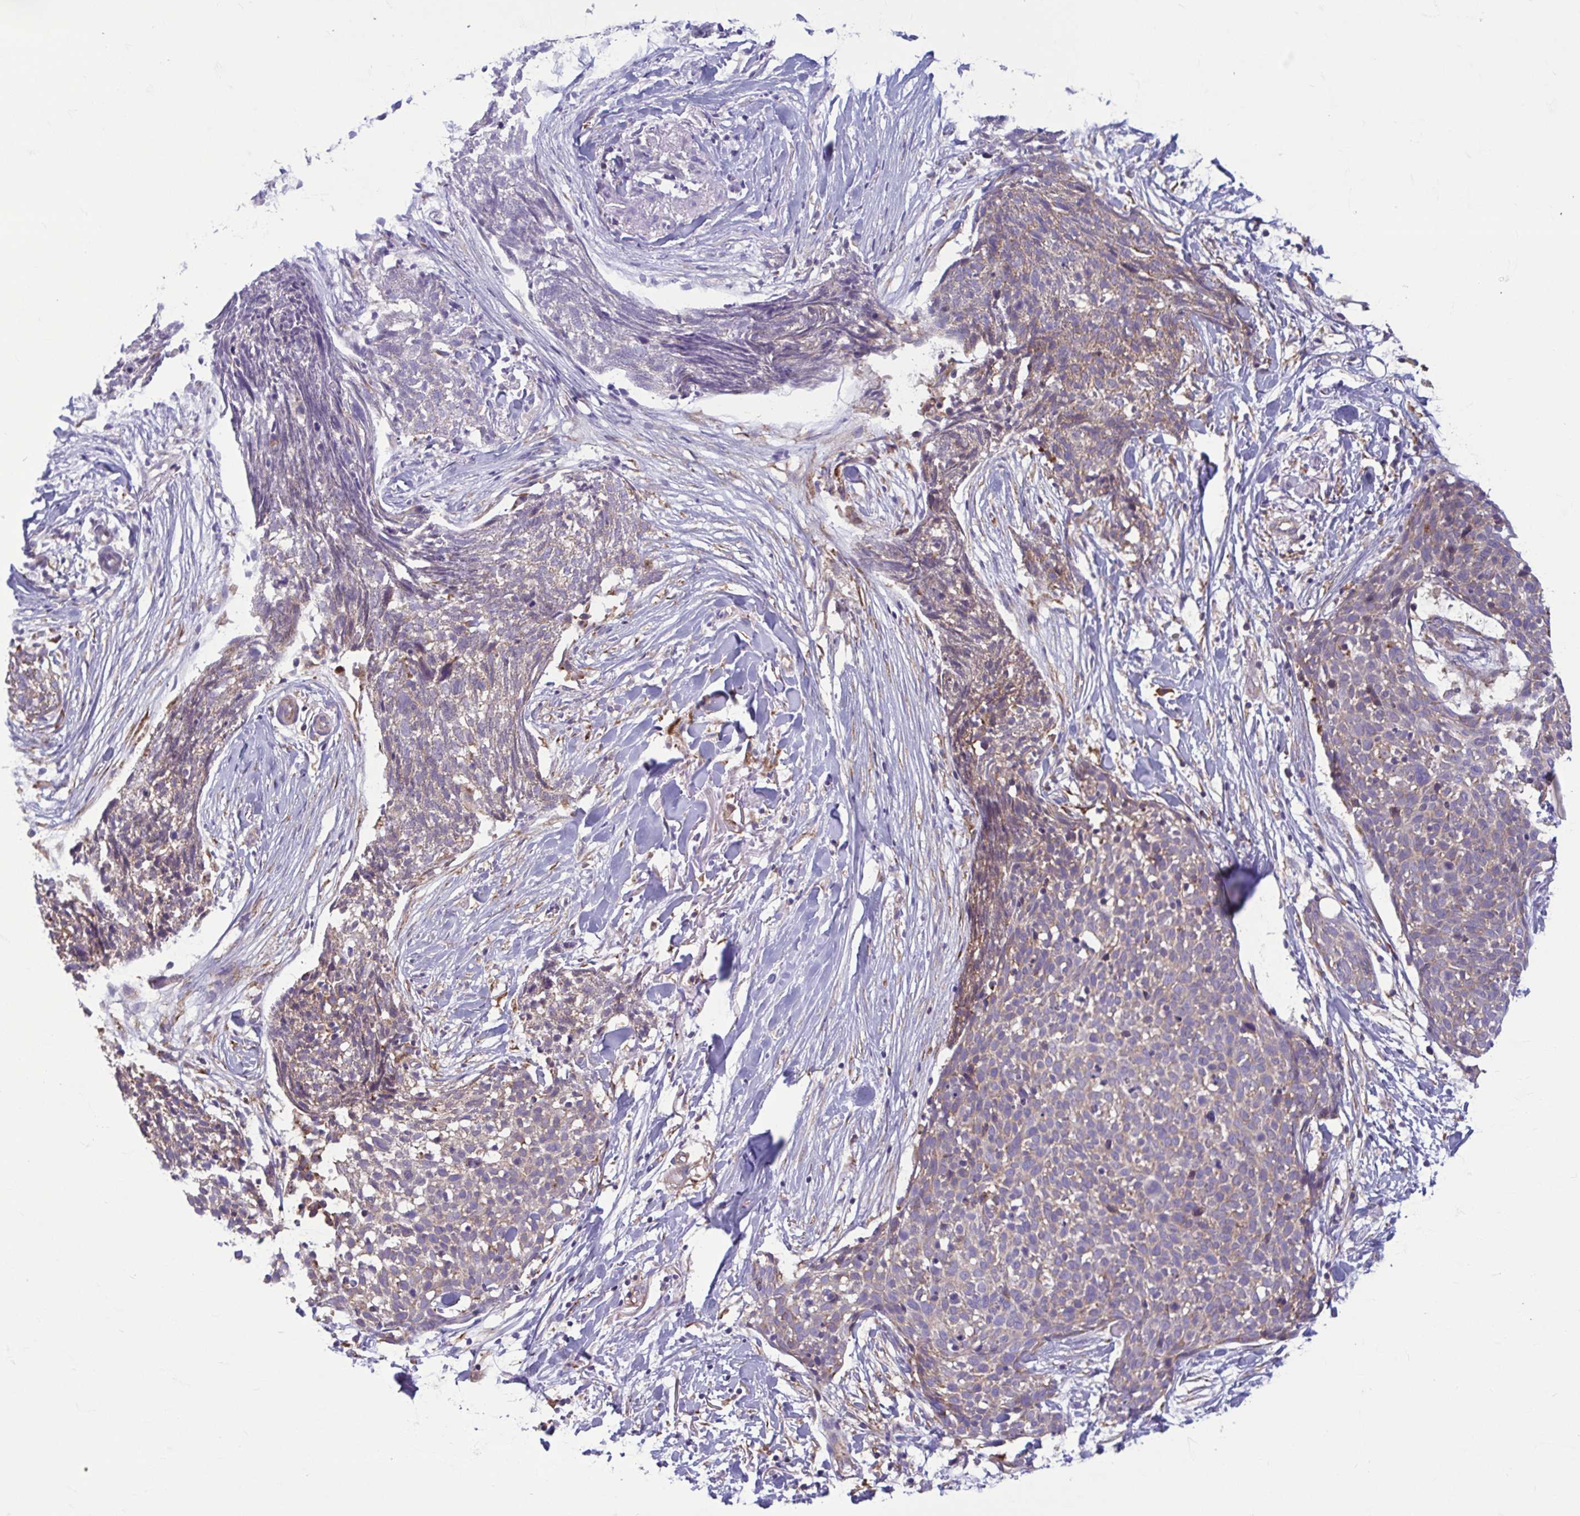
{"staining": {"intensity": "weak", "quantity": "<25%", "location": "cytoplasmic/membranous"}, "tissue": "skin cancer", "cell_type": "Tumor cells", "image_type": "cancer", "snomed": [{"axis": "morphology", "description": "Squamous cell carcinoma, NOS"}, {"axis": "topography", "description": "Skin"}, {"axis": "topography", "description": "Vulva"}], "caption": "The immunohistochemistry (IHC) photomicrograph has no significant staining in tumor cells of skin cancer tissue.", "gene": "RPS16", "patient": {"sex": "female", "age": 75}}